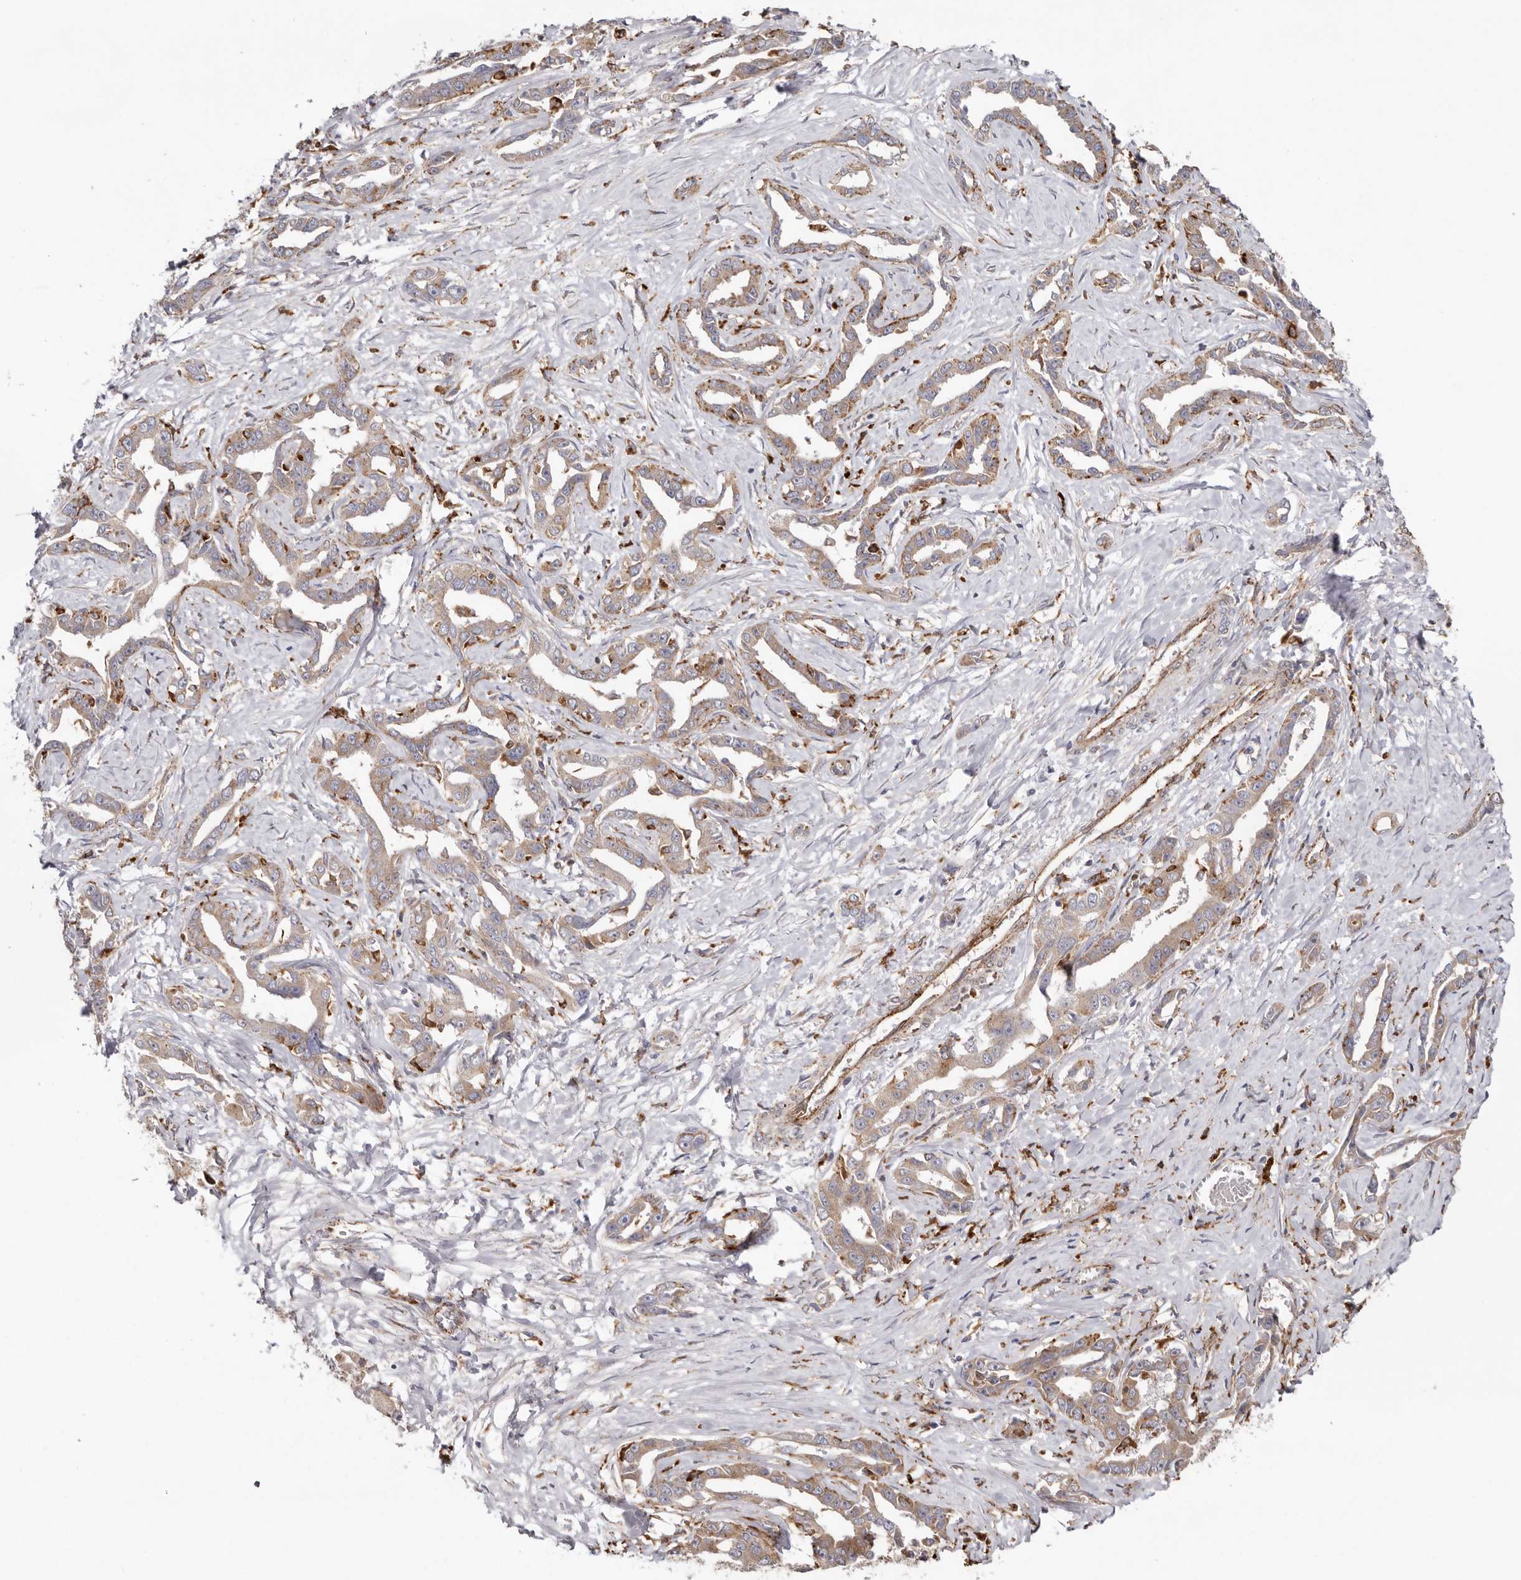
{"staining": {"intensity": "weak", "quantity": ">75%", "location": "cytoplasmic/membranous"}, "tissue": "liver cancer", "cell_type": "Tumor cells", "image_type": "cancer", "snomed": [{"axis": "morphology", "description": "Cholangiocarcinoma"}, {"axis": "topography", "description": "Liver"}], "caption": "Protein staining by IHC reveals weak cytoplasmic/membranous staining in about >75% of tumor cells in cholangiocarcinoma (liver).", "gene": "GRN", "patient": {"sex": "male", "age": 59}}